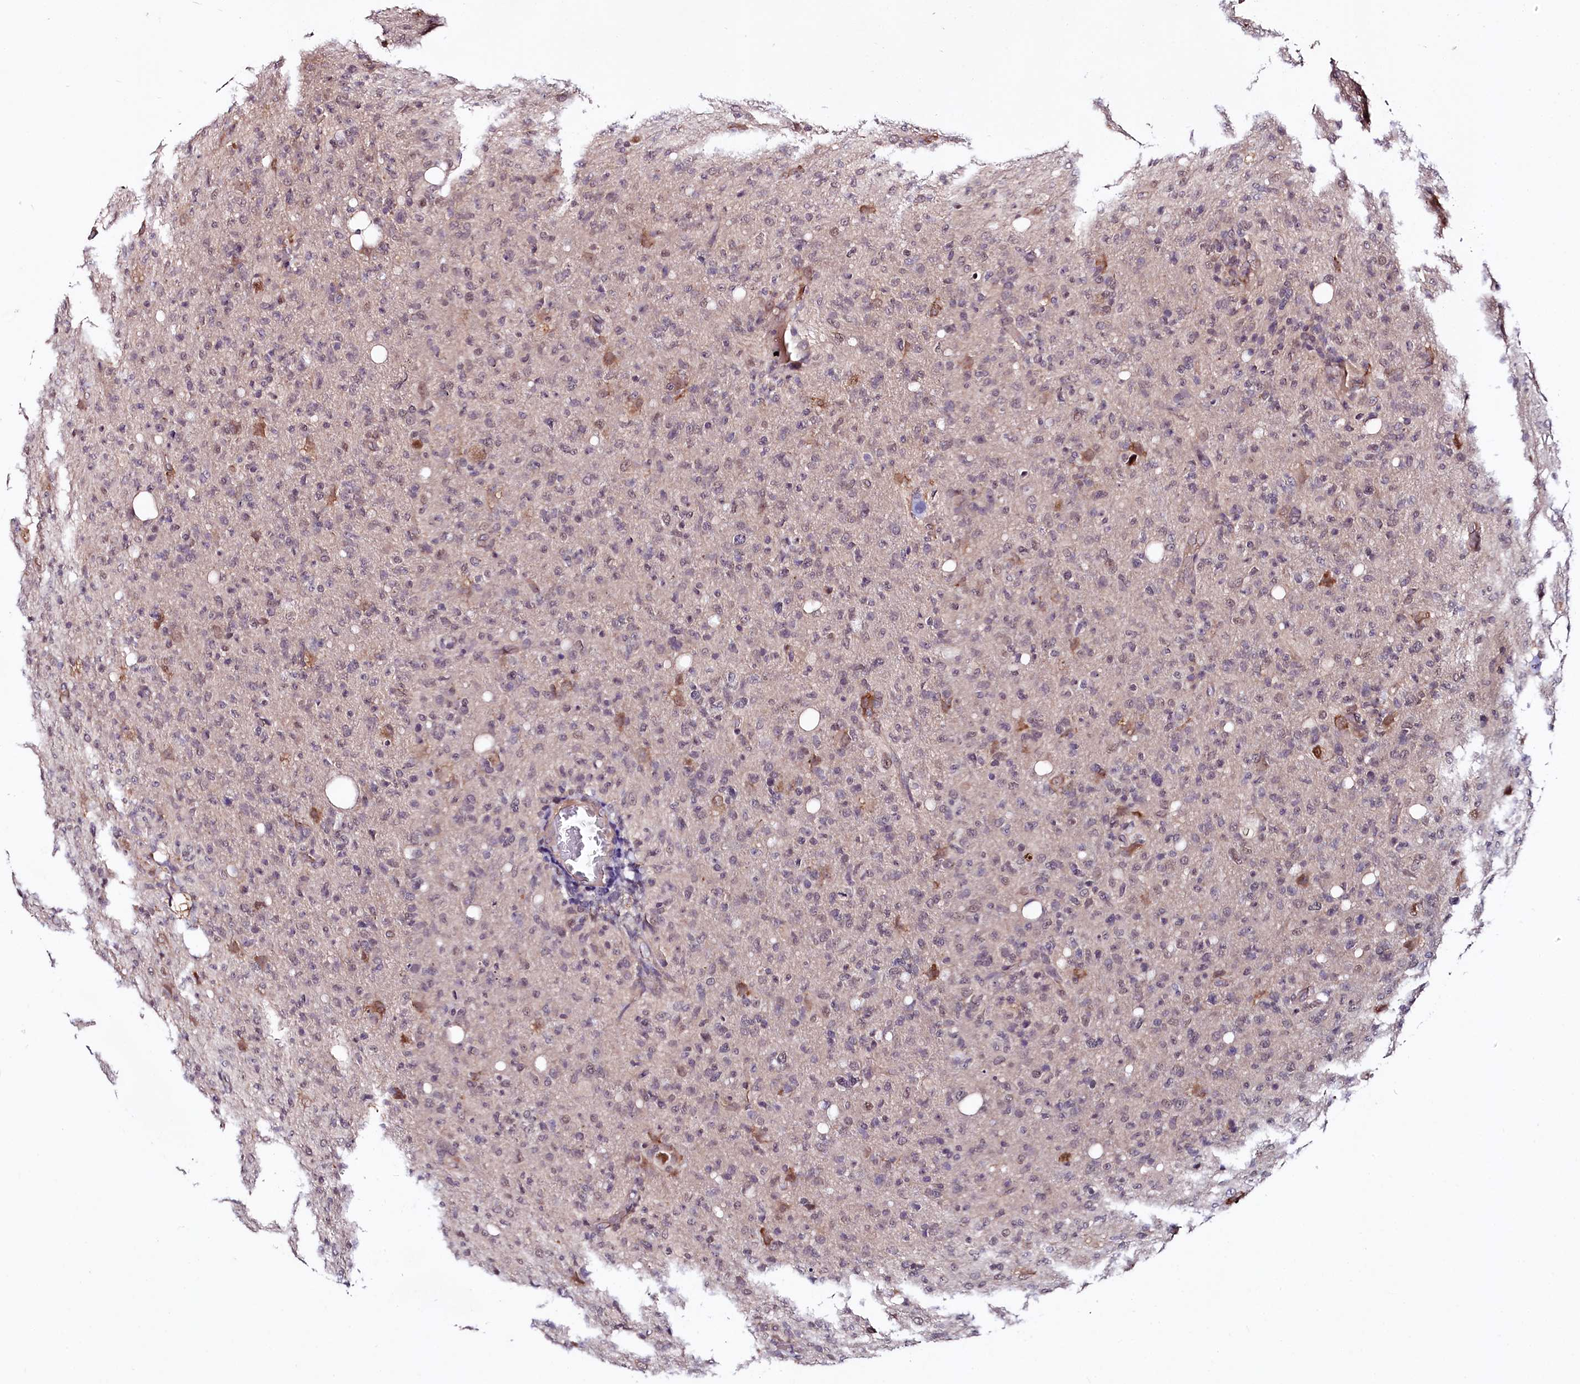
{"staining": {"intensity": "weak", "quantity": "<25%", "location": "nuclear"}, "tissue": "glioma", "cell_type": "Tumor cells", "image_type": "cancer", "snomed": [{"axis": "morphology", "description": "Glioma, malignant, High grade"}, {"axis": "topography", "description": "Brain"}], "caption": "The histopathology image reveals no staining of tumor cells in glioma.", "gene": "UBE3A", "patient": {"sex": "female", "age": 57}}